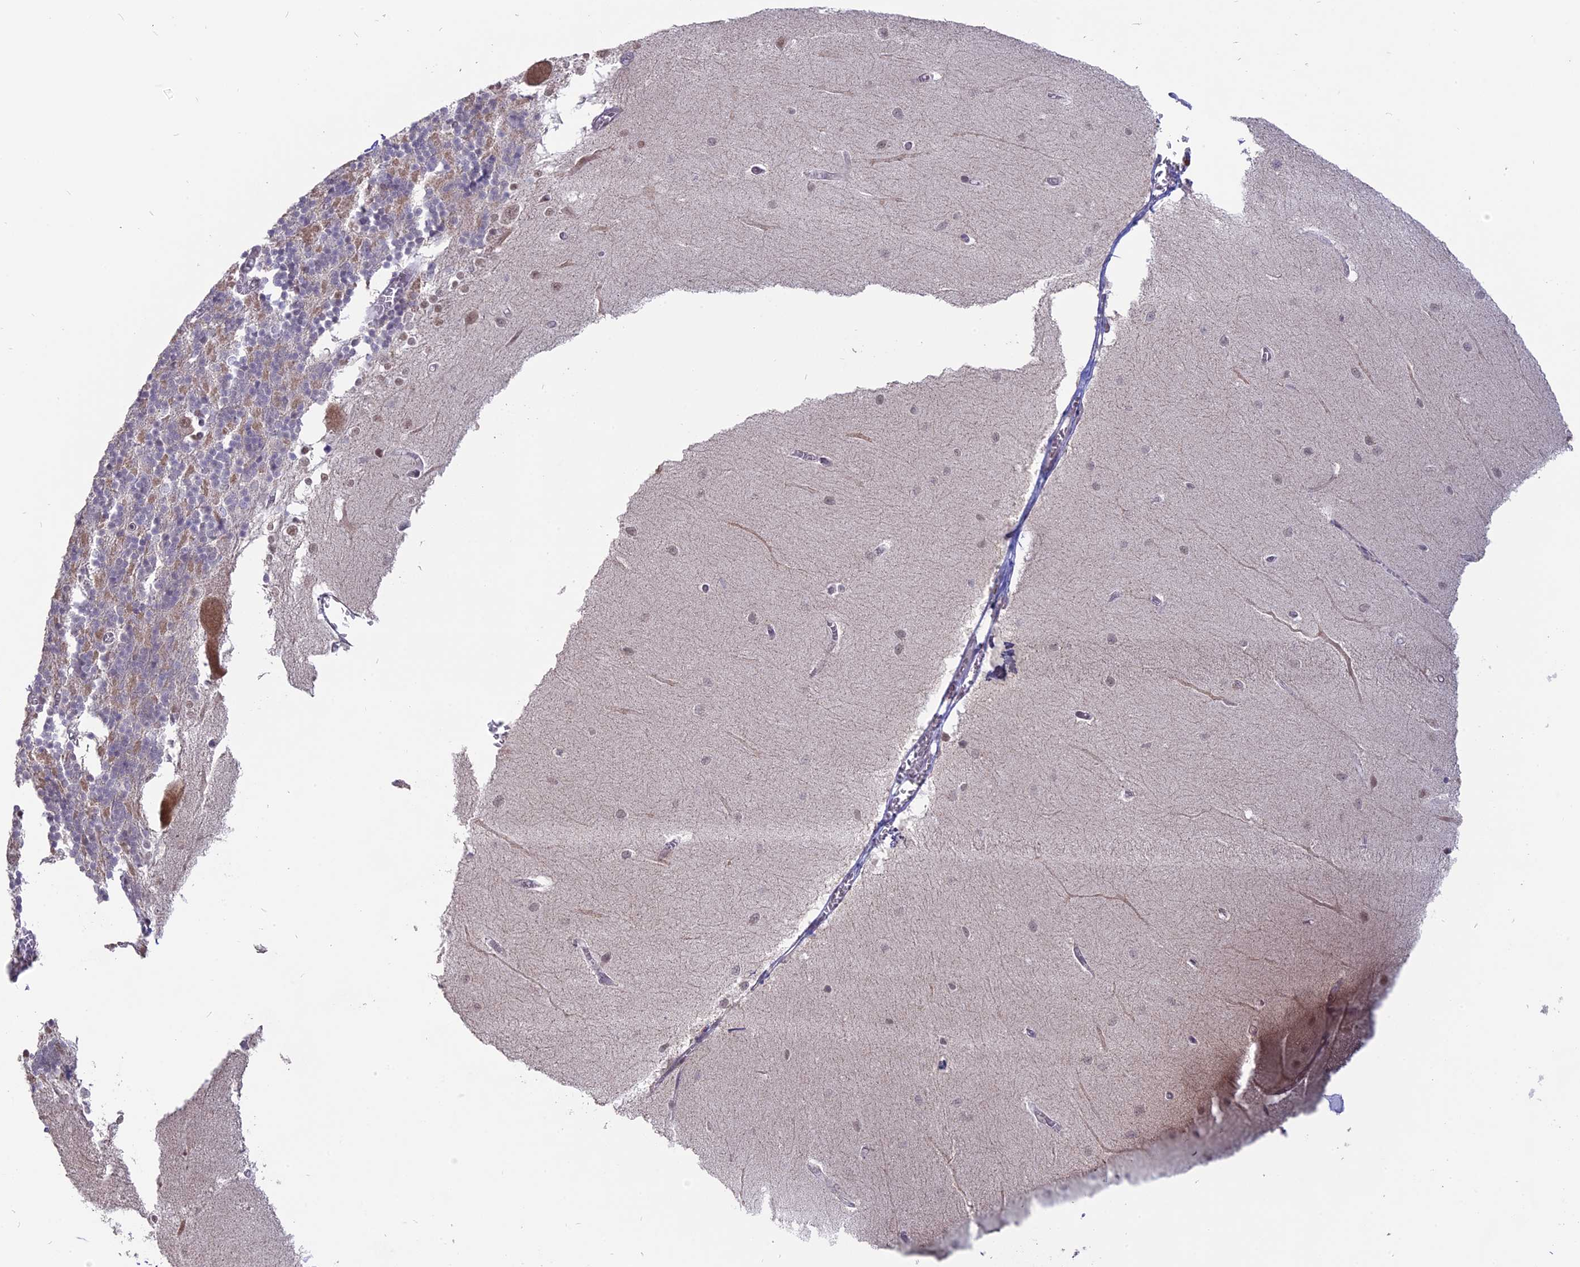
{"staining": {"intensity": "weak", "quantity": "<25%", "location": "cytoplasmic/membranous"}, "tissue": "cerebellum", "cell_type": "Cells in granular layer", "image_type": "normal", "snomed": [{"axis": "morphology", "description": "Normal tissue, NOS"}, {"axis": "topography", "description": "Cerebellum"}], "caption": "This photomicrograph is of normal cerebellum stained with immunohistochemistry (IHC) to label a protein in brown with the nuclei are counter-stained blue. There is no positivity in cells in granular layer. (Brightfield microscopy of DAB (3,3'-diaminobenzidine) IHC at high magnification).", "gene": "ARHGAP40", "patient": {"sex": "male", "age": 37}}